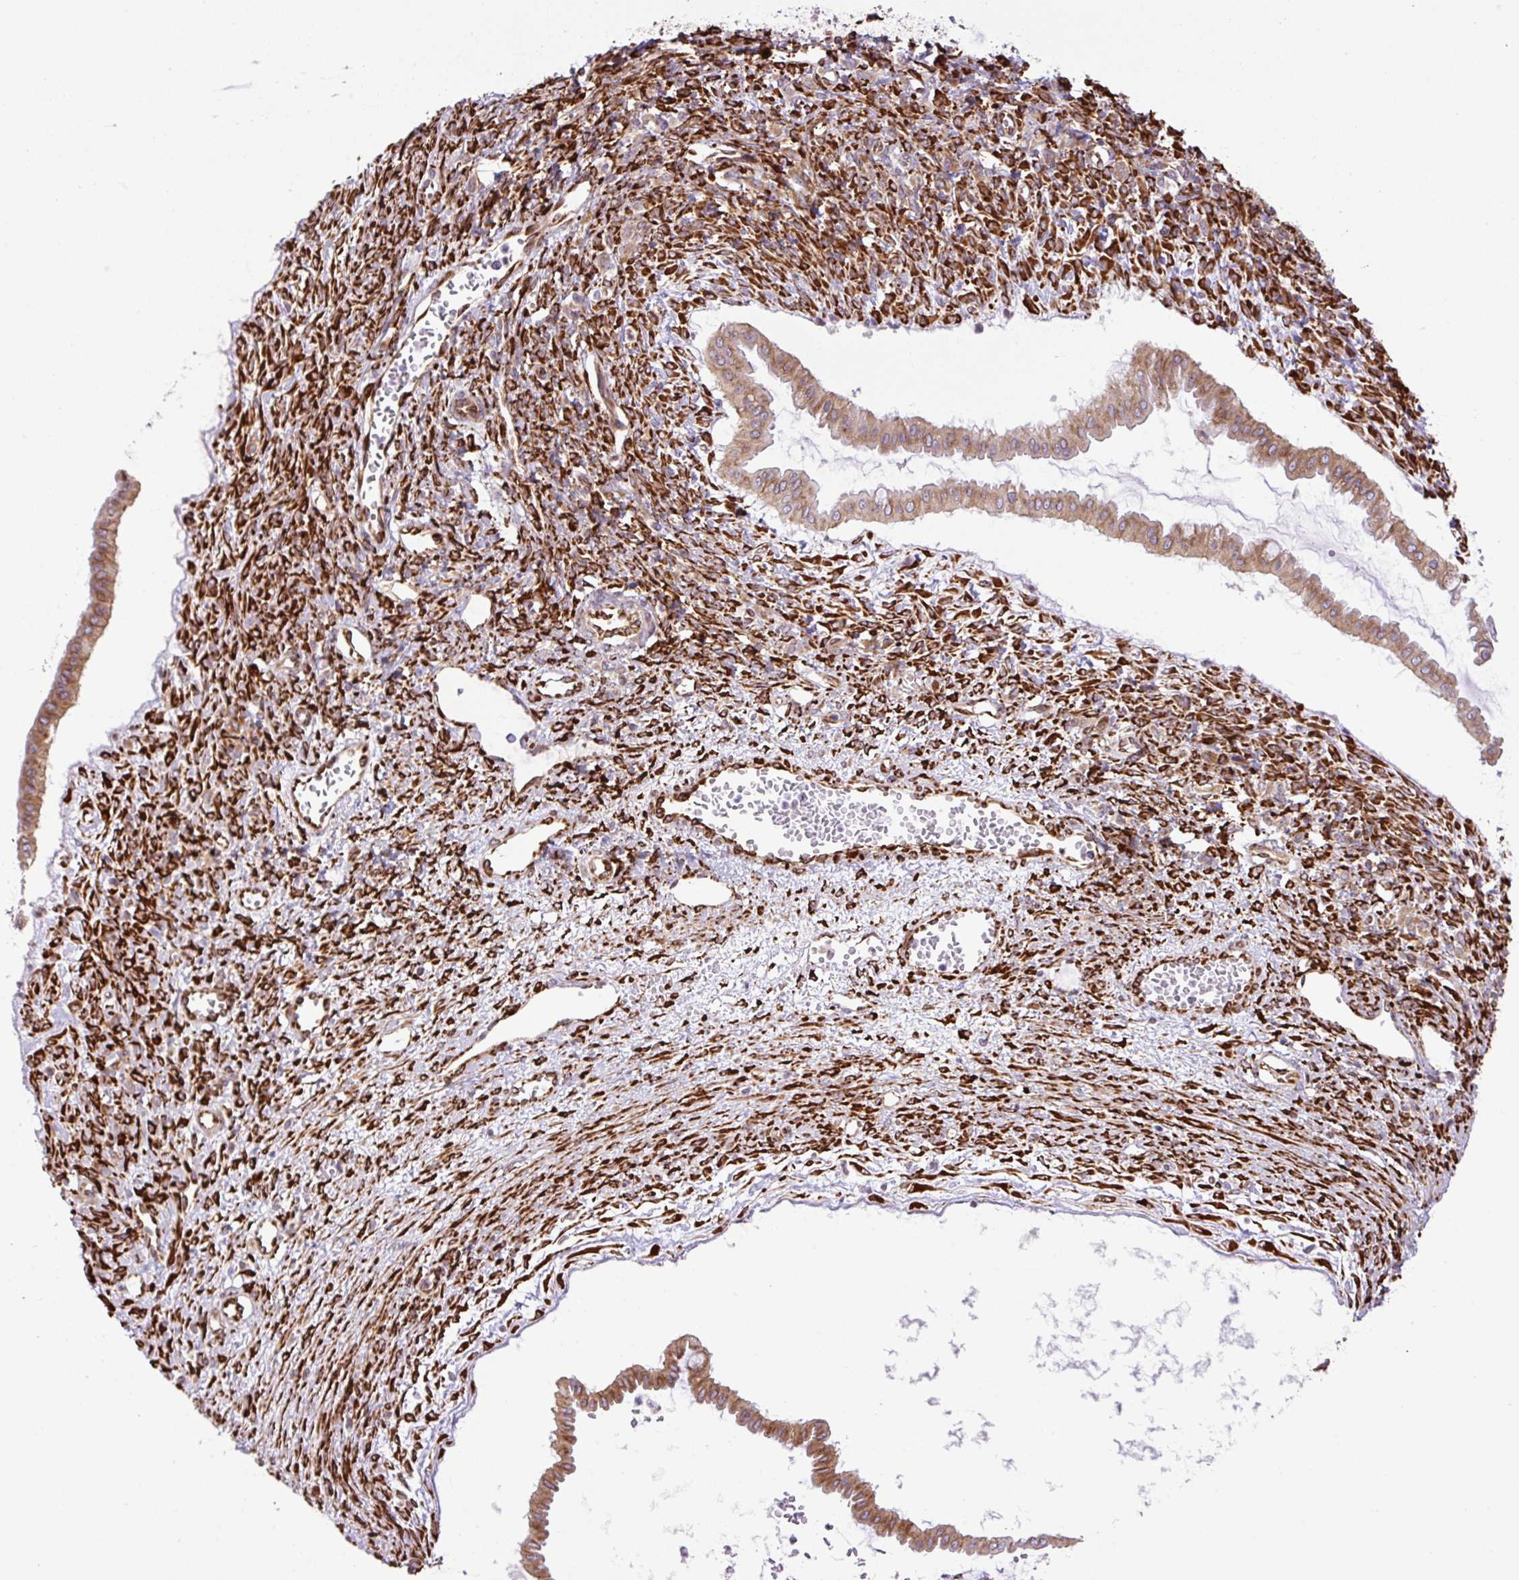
{"staining": {"intensity": "moderate", "quantity": ">75%", "location": "cytoplasmic/membranous"}, "tissue": "ovarian cancer", "cell_type": "Tumor cells", "image_type": "cancer", "snomed": [{"axis": "morphology", "description": "Cystadenocarcinoma, mucinous, NOS"}, {"axis": "topography", "description": "Ovary"}], "caption": "Protein expression analysis of human mucinous cystadenocarcinoma (ovarian) reveals moderate cytoplasmic/membranous expression in approximately >75% of tumor cells.", "gene": "RAB30", "patient": {"sex": "female", "age": 73}}